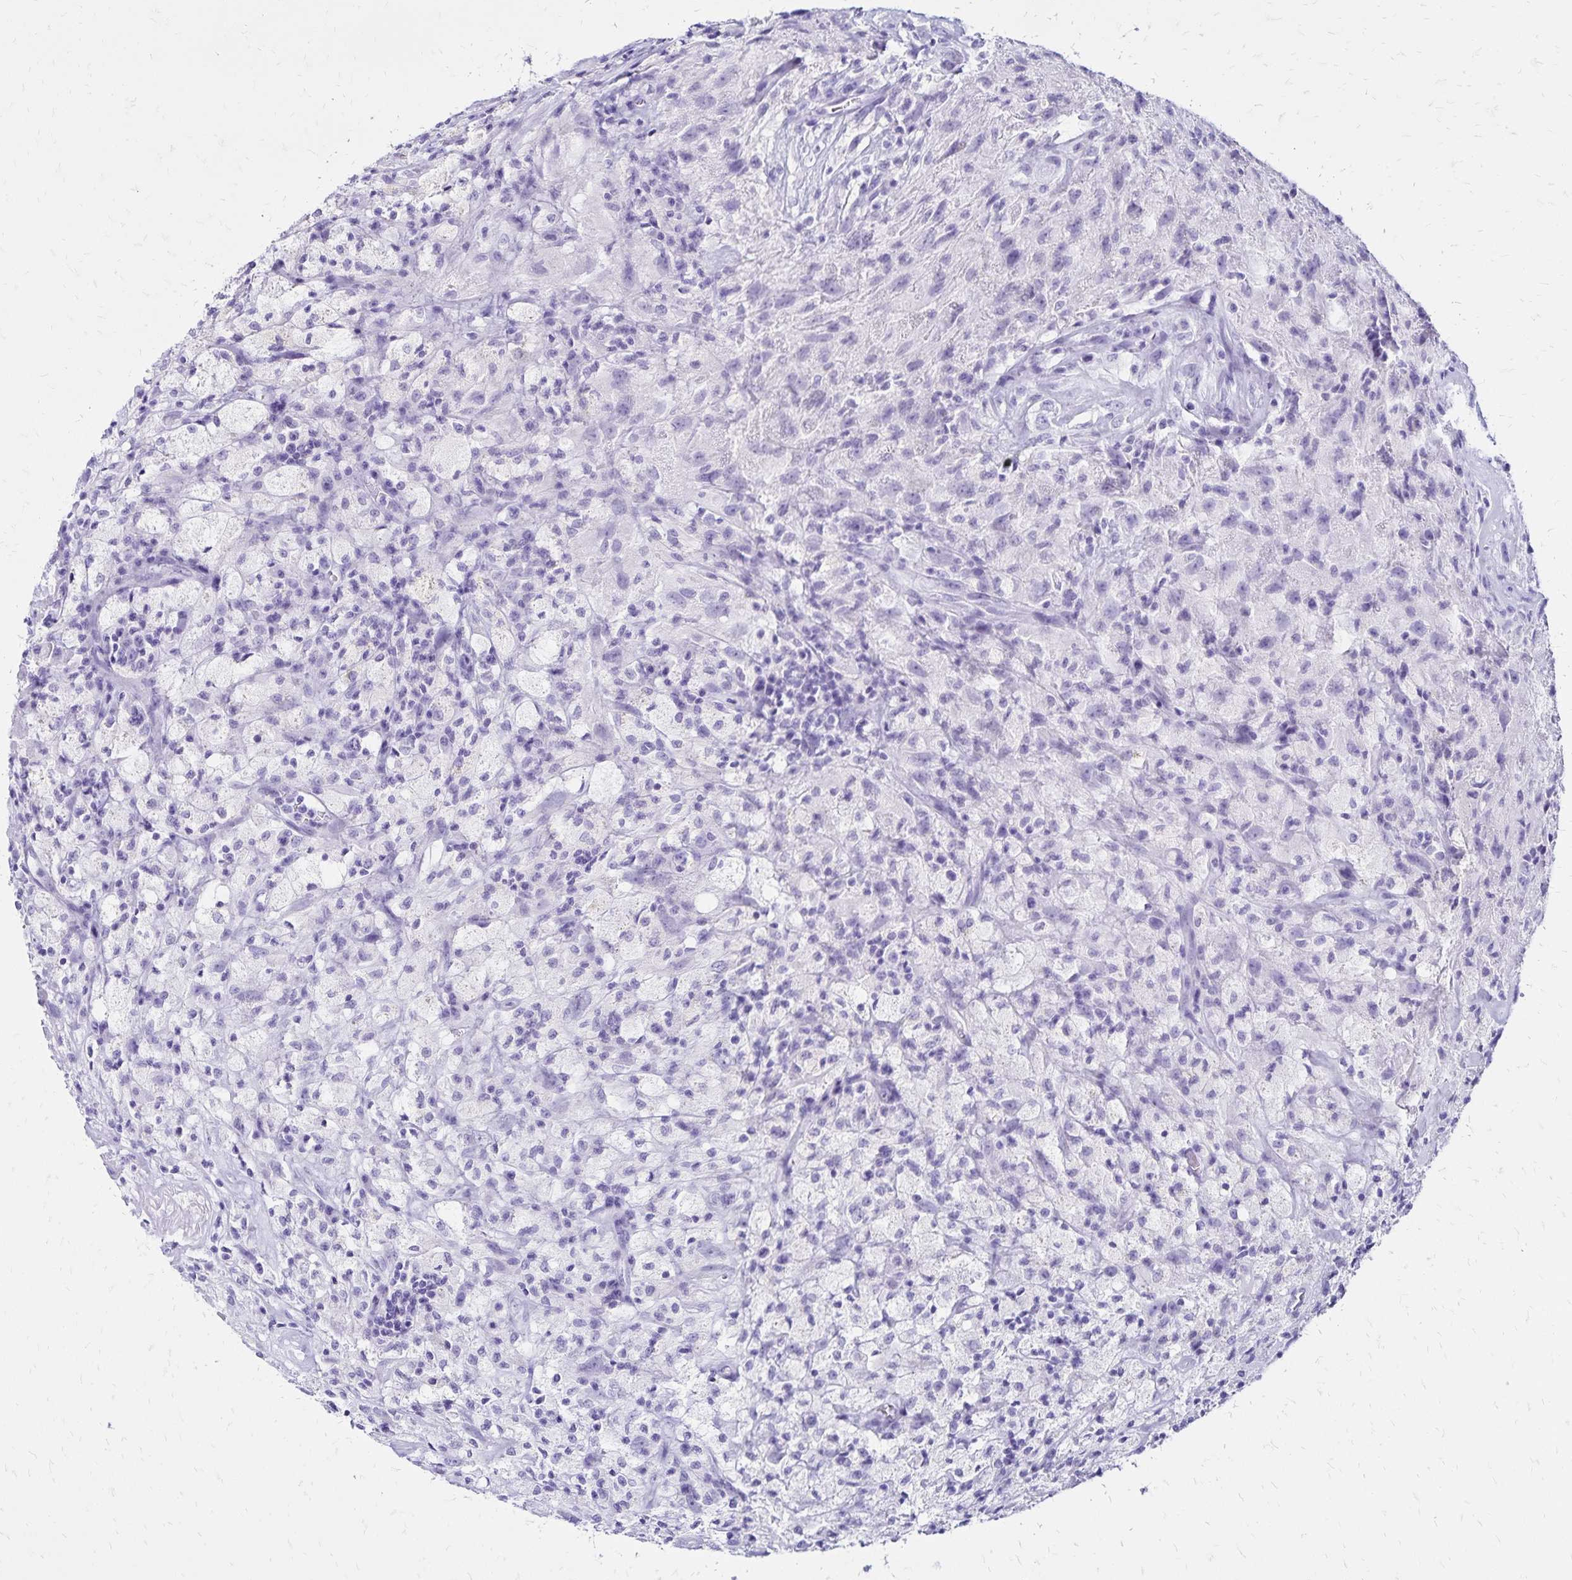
{"staining": {"intensity": "negative", "quantity": "none", "location": "none"}, "tissue": "glioma", "cell_type": "Tumor cells", "image_type": "cancer", "snomed": [{"axis": "morphology", "description": "Glioma, malignant, High grade"}, {"axis": "topography", "description": "Brain"}], "caption": "This is a micrograph of IHC staining of malignant glioma (high-grade), which shows no positivity in tumor cells.", "gene": "LIN28B", "patient": {"sex": "male", "age": 68}}